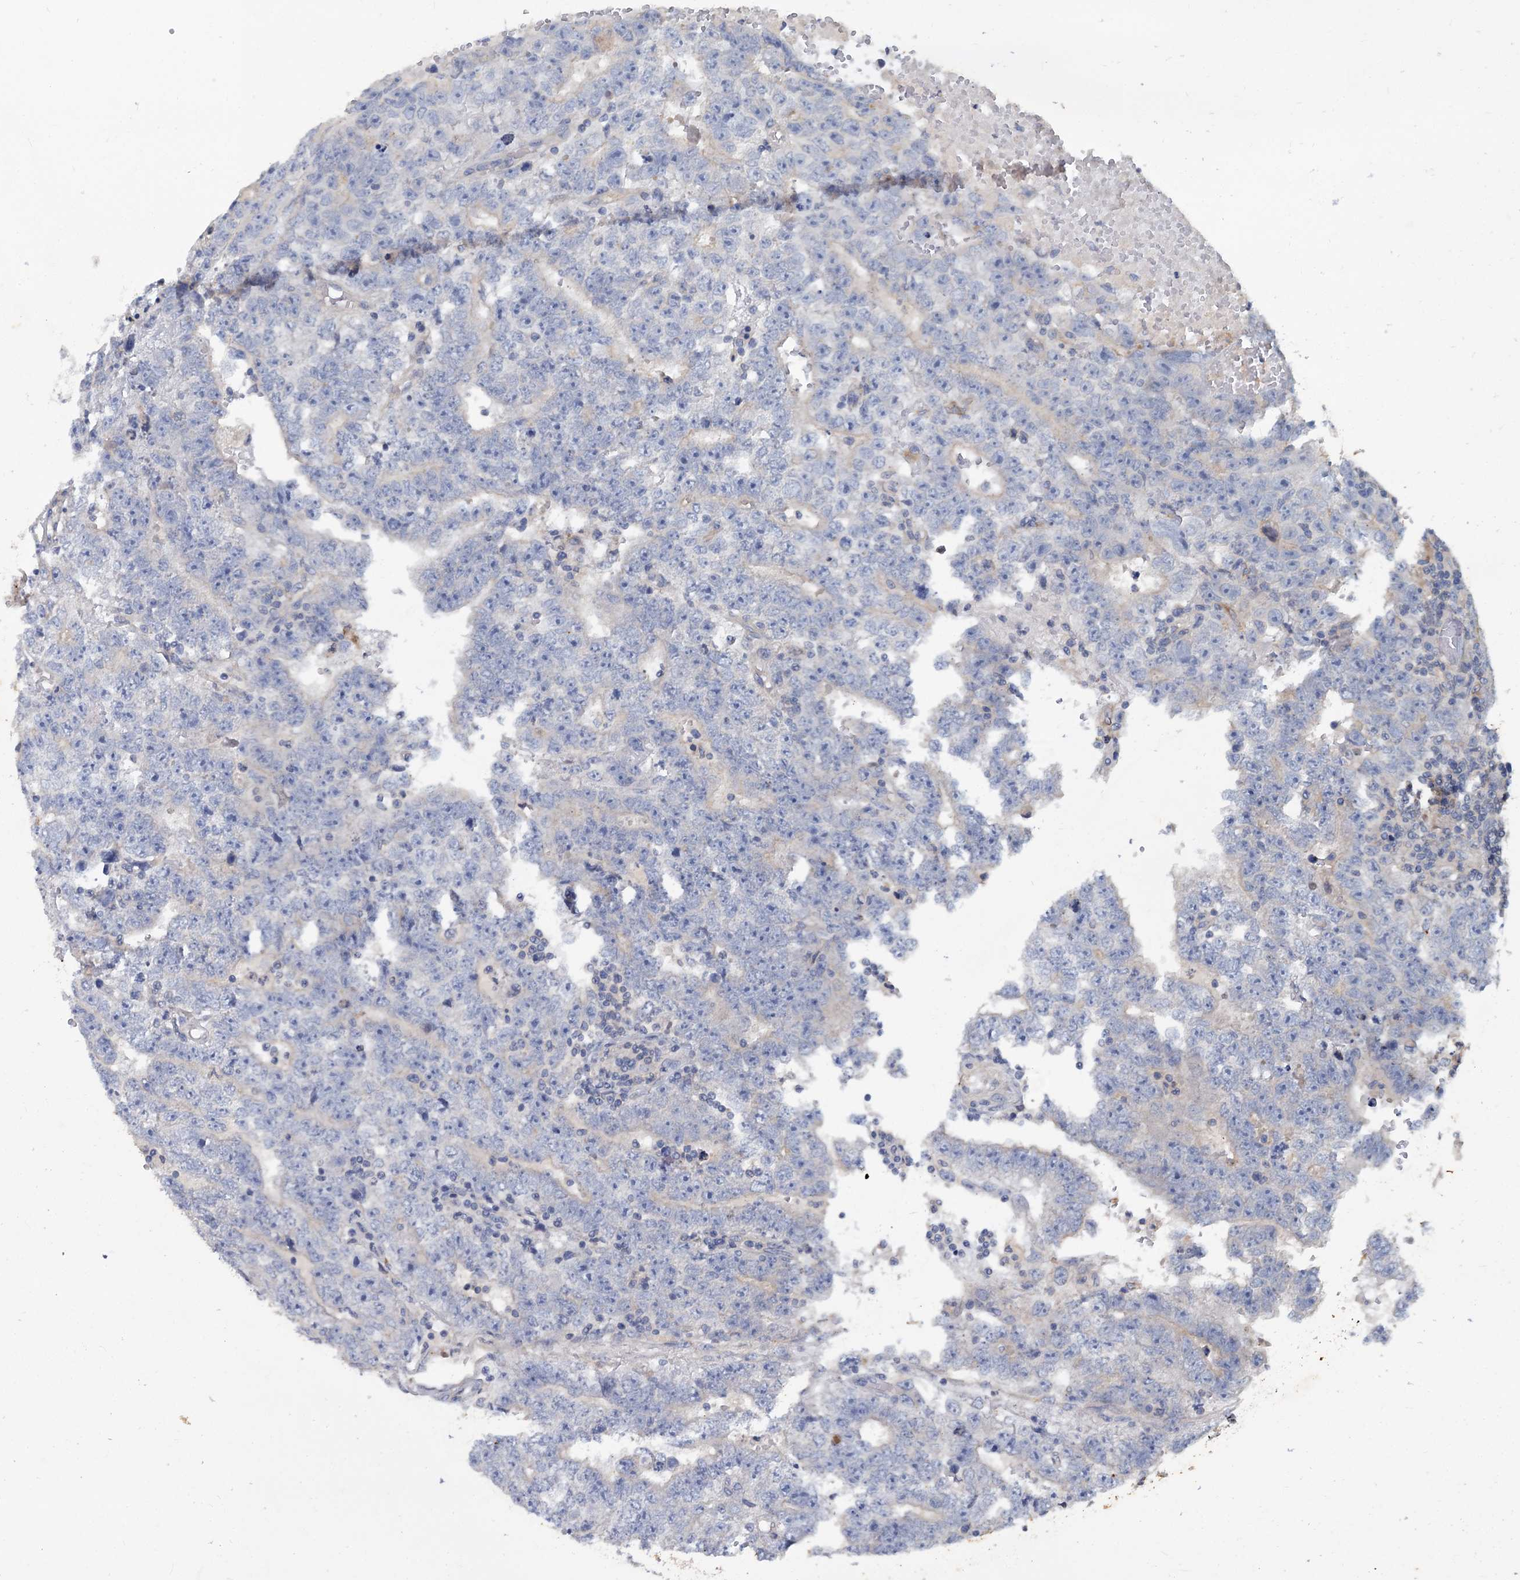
{"staining": {"intensity": "negative", "quantity": "none", "location": "none"}, "tissue": "testis cancer", "cell_type": "Tumor cells", "image_type": "cancer", "snomed": [{"axis": "morphology", "description": "Carcinoma, Embryonal, NOS"}, {"axis": "topography", "description": "Testis"}], "caption": "An image of human embryonal carcinoma (testis) is negative for staining in tumor cells. Brightfield microscopy of immunohistochemistry (IHC) stained with DAB (brown) and hematoxylin (blue), captured at high magnification.", "gene": "SLC2A7", "patient": {"sex": "male", "age": 25}}